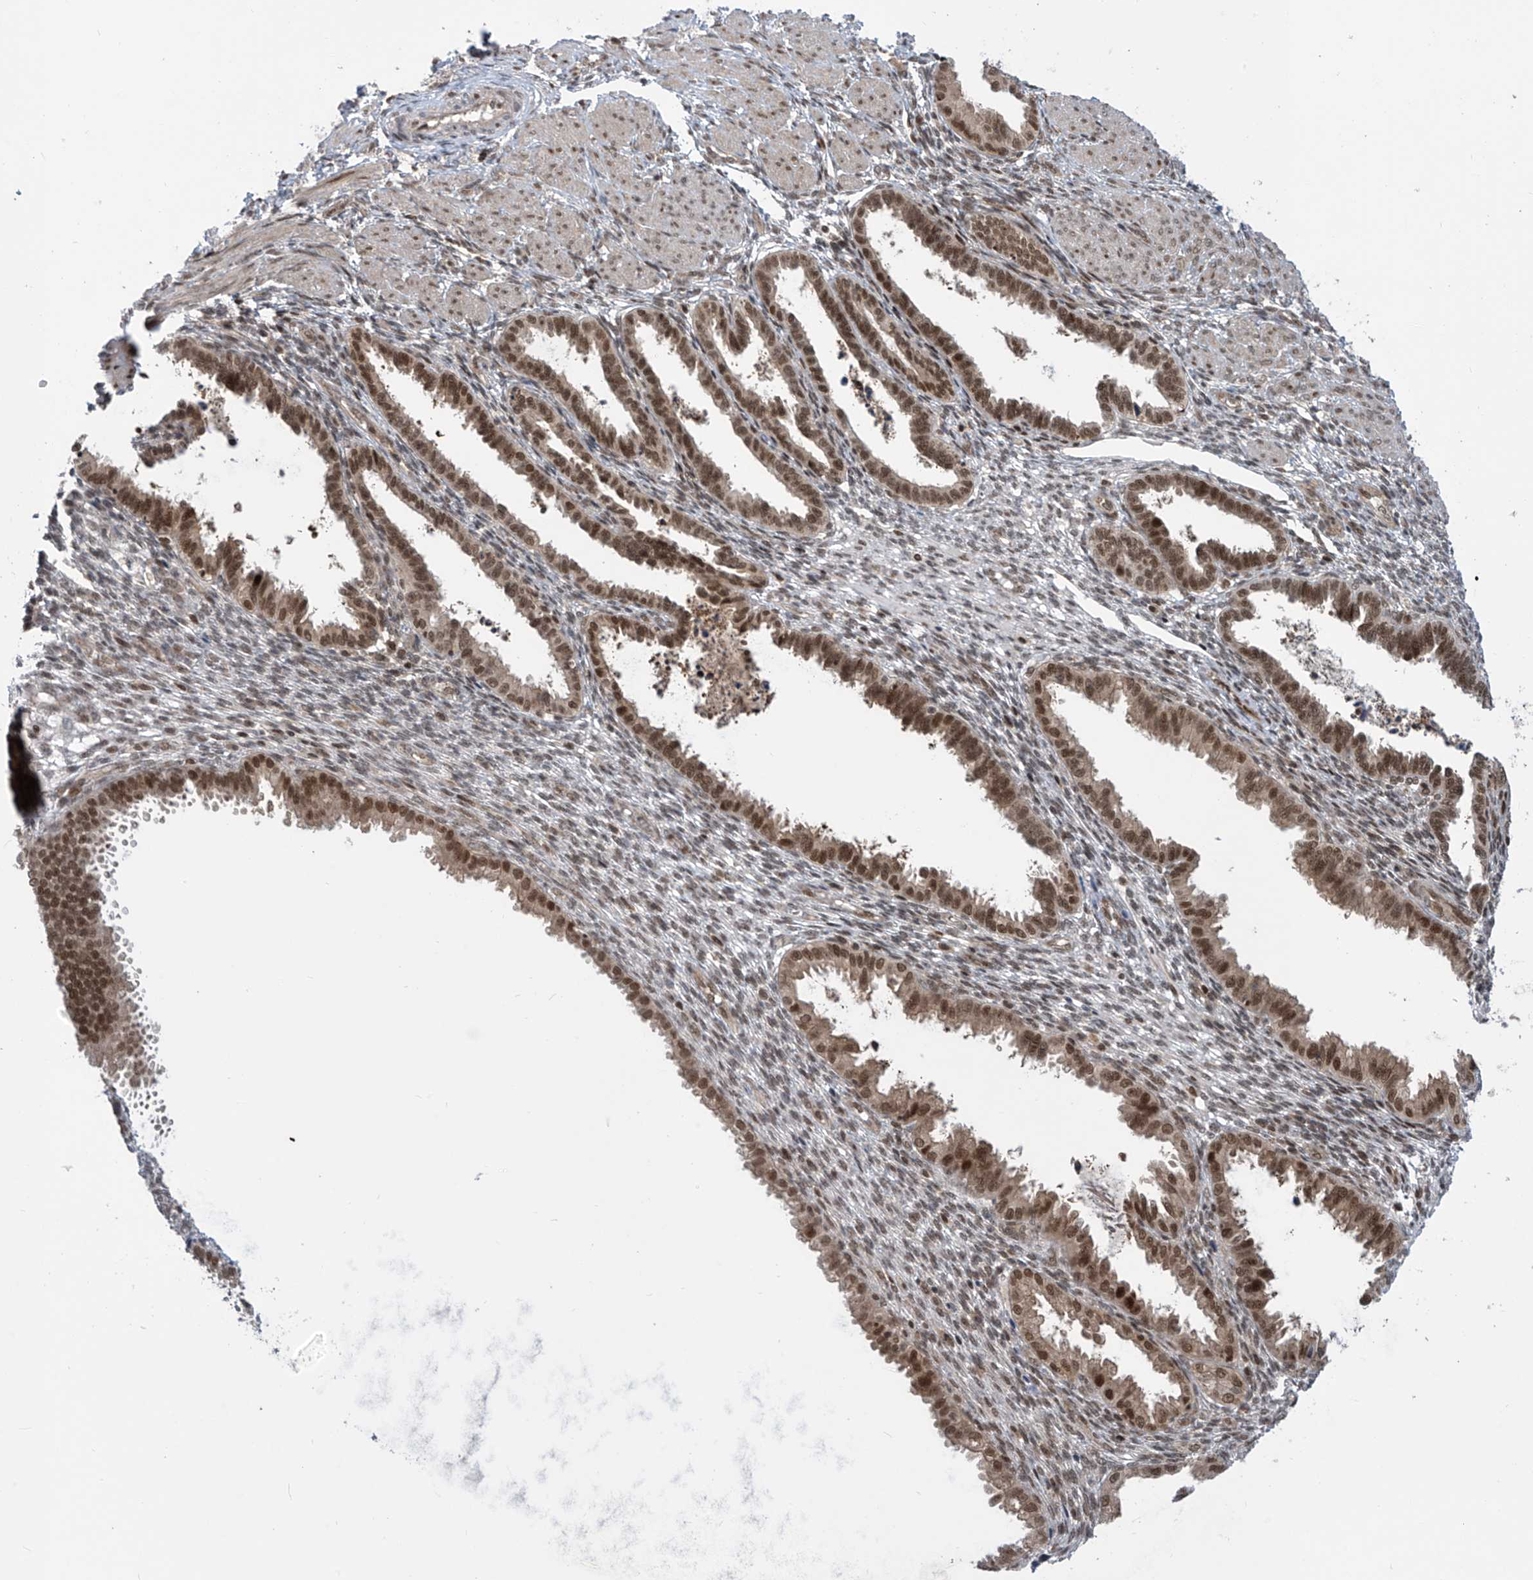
{"staining": {"intensity": "moderate", "quantity": "25%-75%", "location": "cytoplasmic/membranous,nuclear"}, "tissue": "endometrium", "cell_type": "Cells in endometrial stroma", "image_type": "normal", "snomed": [{"axis": "morphology", "description": "Normal tissue, NOS"}, {"axis": "topography", "description": "Endometrium"}], "caption": "Immunohistochemical staining of unremarkable endometrium reveals medium levels of moderate cytoplasmic/membranous,nuclear positivity in approximately 25%-75% of cells in endometrial stroma.", "gene": "LAGE3", "patient": {"sex": "female", "age": 33}}